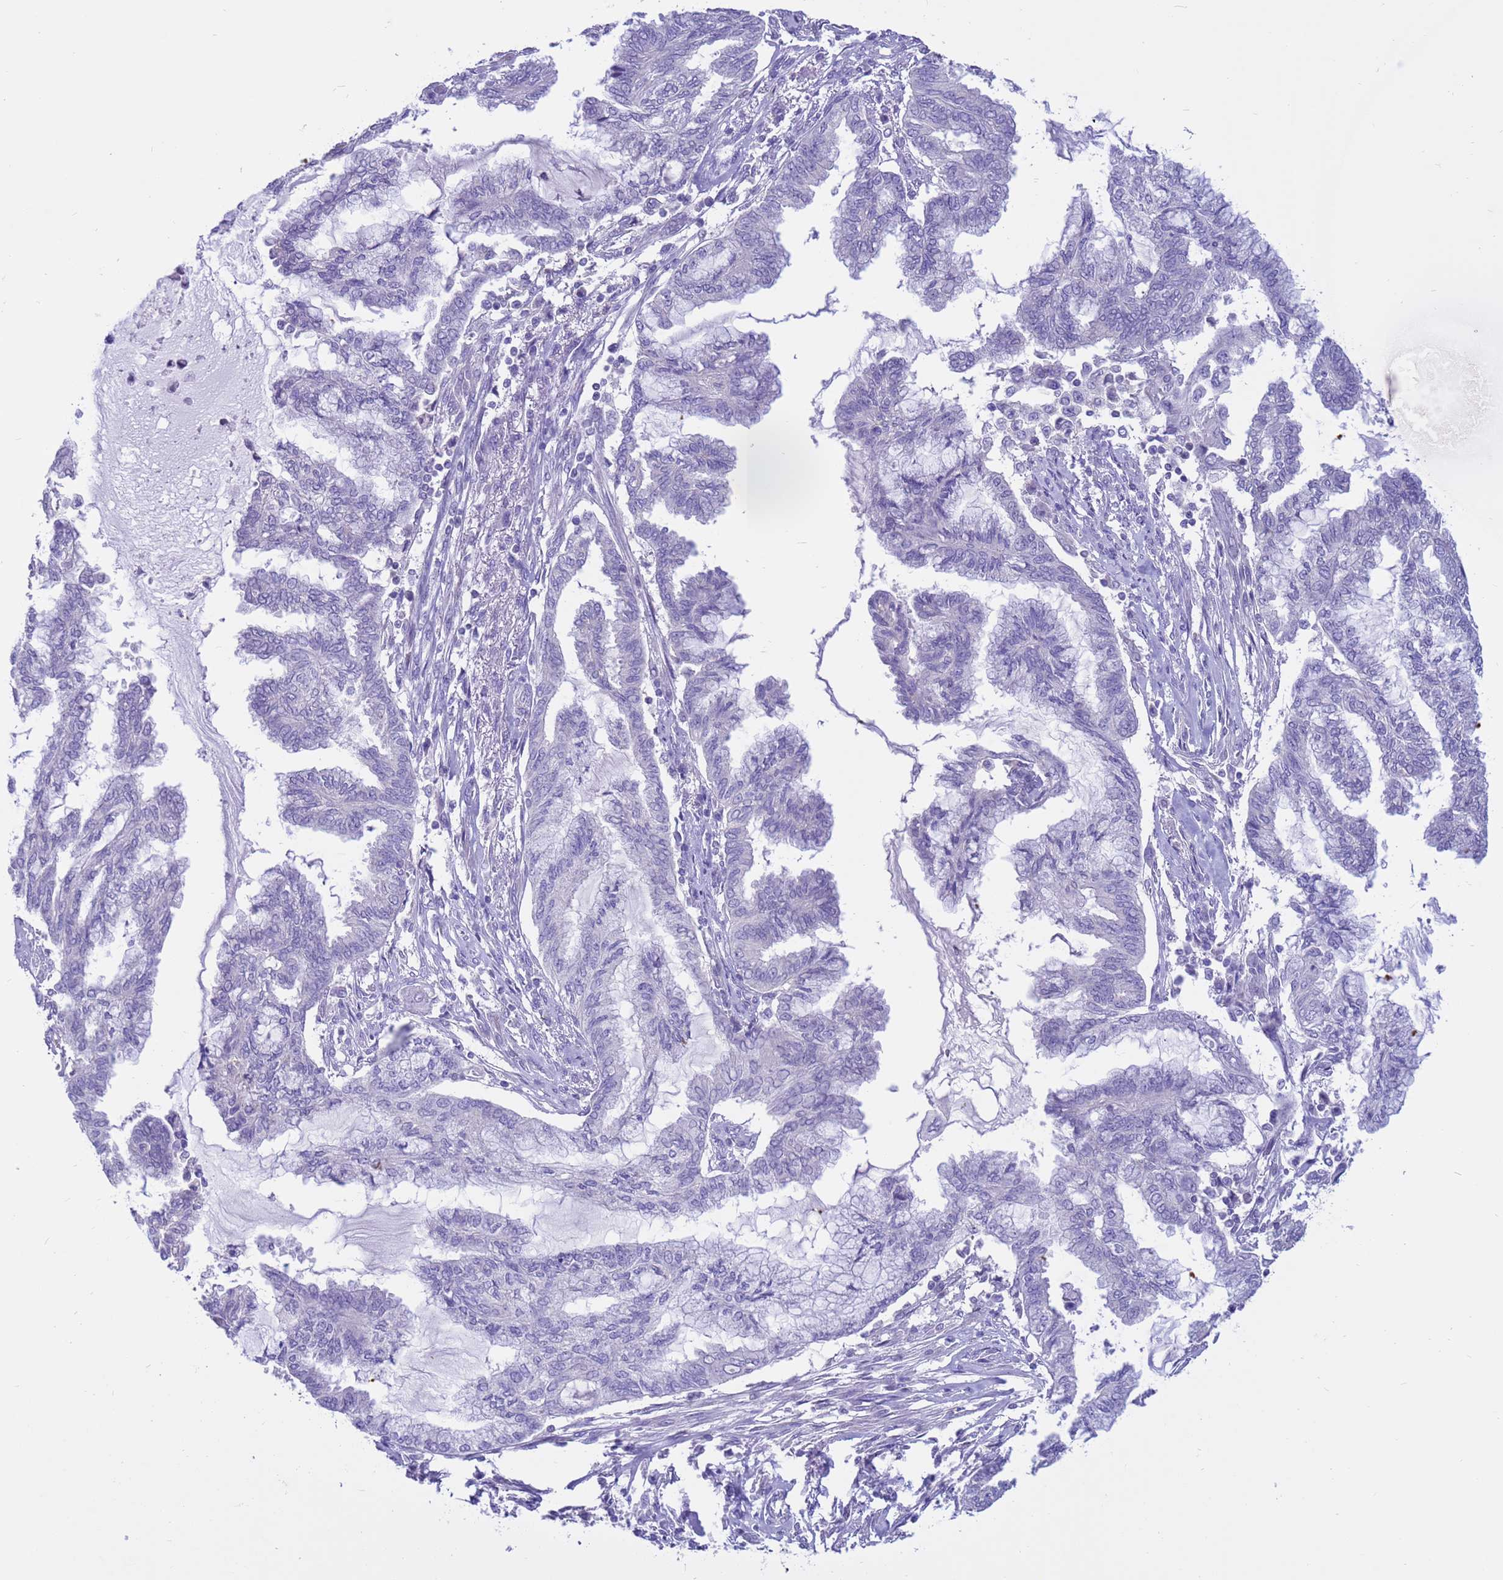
{"staining": {"intensity": "negative", "quantity": "none", "location": "none"}, "tissue": "endometrial cancer", "cell_type": "Tumor cells", "image_type": "cancer", "snomed": [{"axis": "morphology", "description": "Adenocarcinoma, NOS"}, {"axis": "topography", "description": "Endometrium"}], "caption": "Immunohistochemistry (IHC) photomicrograph of neoplastic tissue: endometrial cancer (adenocarcinoma) stained with DAB exhibits no significant protein expression in tumor cells.", "gene": "PDE10A", "patient": {"sex": "female", "age": 86}}